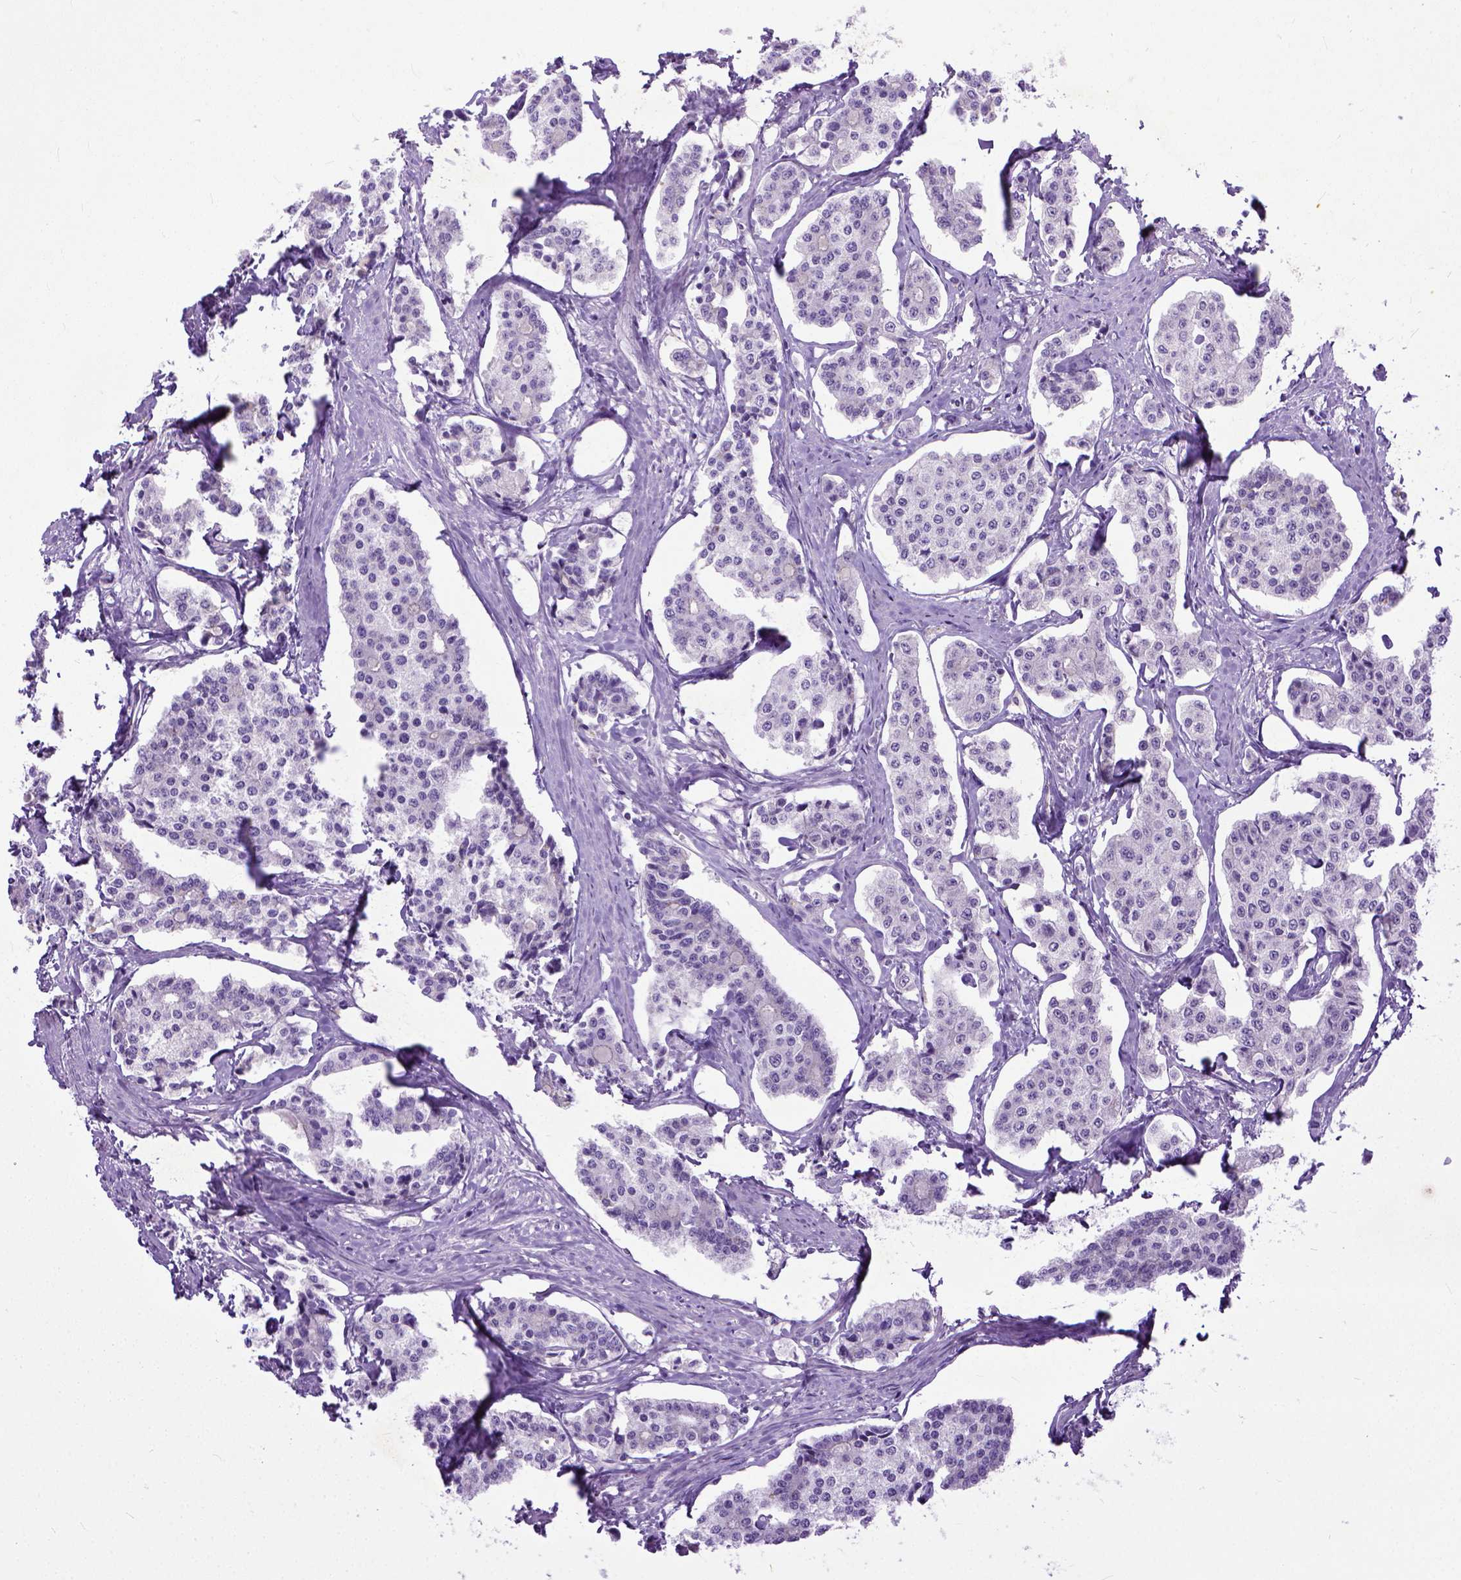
{"staining": {"intensity": "negative", "quantity": "none", "location": "none"}, "tissue": "carcinoid", "cell_type": "Tumor cells", "image_type": "cancer", "snomed": [{"axis": "morphology", "description": "Carcinoid, malignant, NOS"}, {"axis": "topography", "description": "Small intestine"}], "caption": "This is an immunohistochemistry histopathology image of carcinoid (malignant). There is no staining in tumor cells.", "gene": "ADGRF1", "patient": {"sex": "female", "age": 65}}